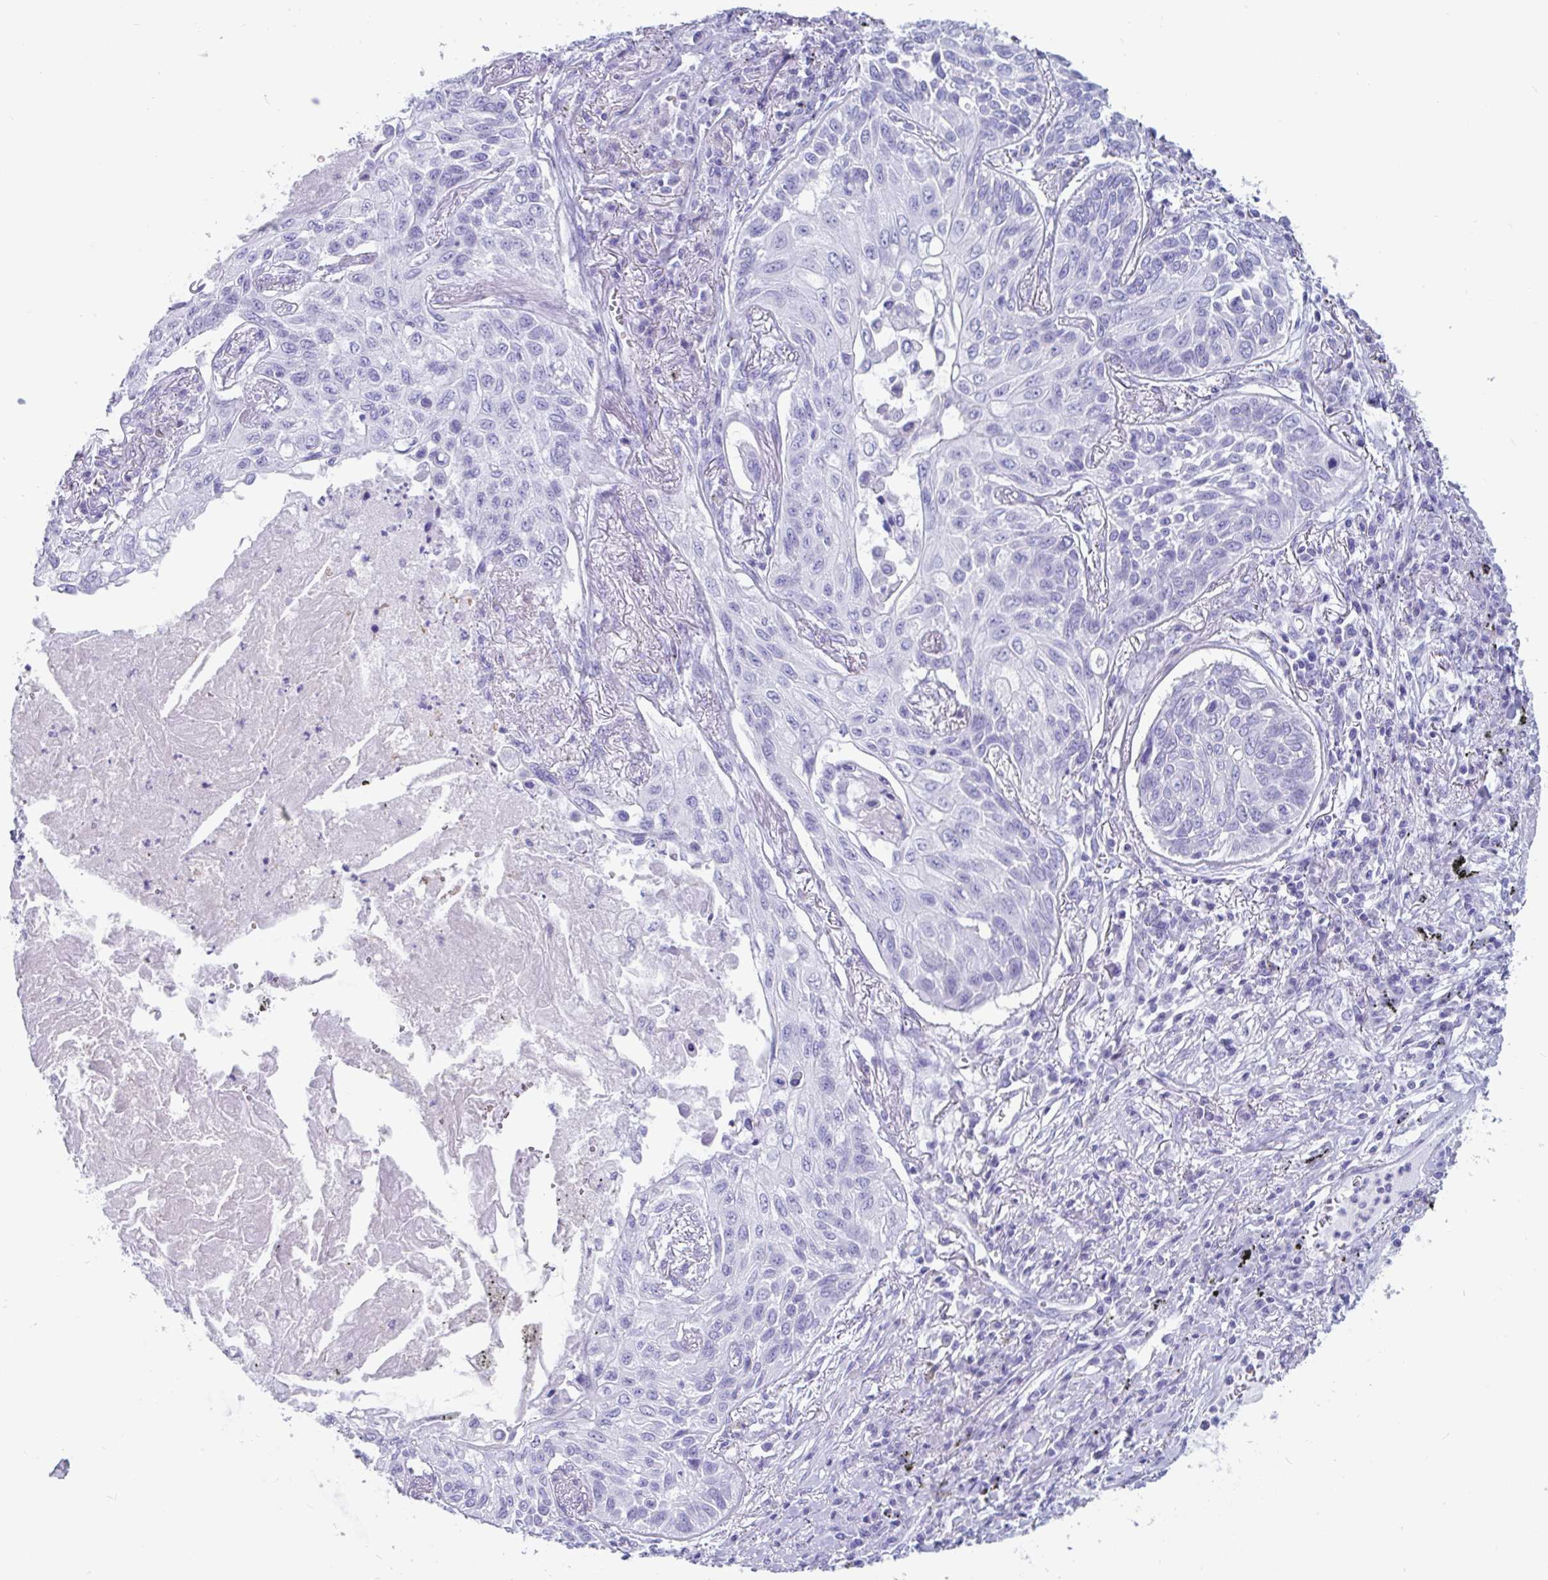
{"staining": {"intensity": "negative", "quantity": "none", "location": "none"}, "tissue": "lung cancer", "cell_type": "Tumor cells", "image_type": "cancer", "snomed": [{"axis": "morphology", "description": "Squamous cell carcinoma, NOS"}, {"axis": "topography", "description": "Lung"}], "caption": "Tumor cells are negative for protein expression in human squamous cell carcinoma (lung).", "gene": "GKN2", "patient": {"sex": "male", "age": 75}}